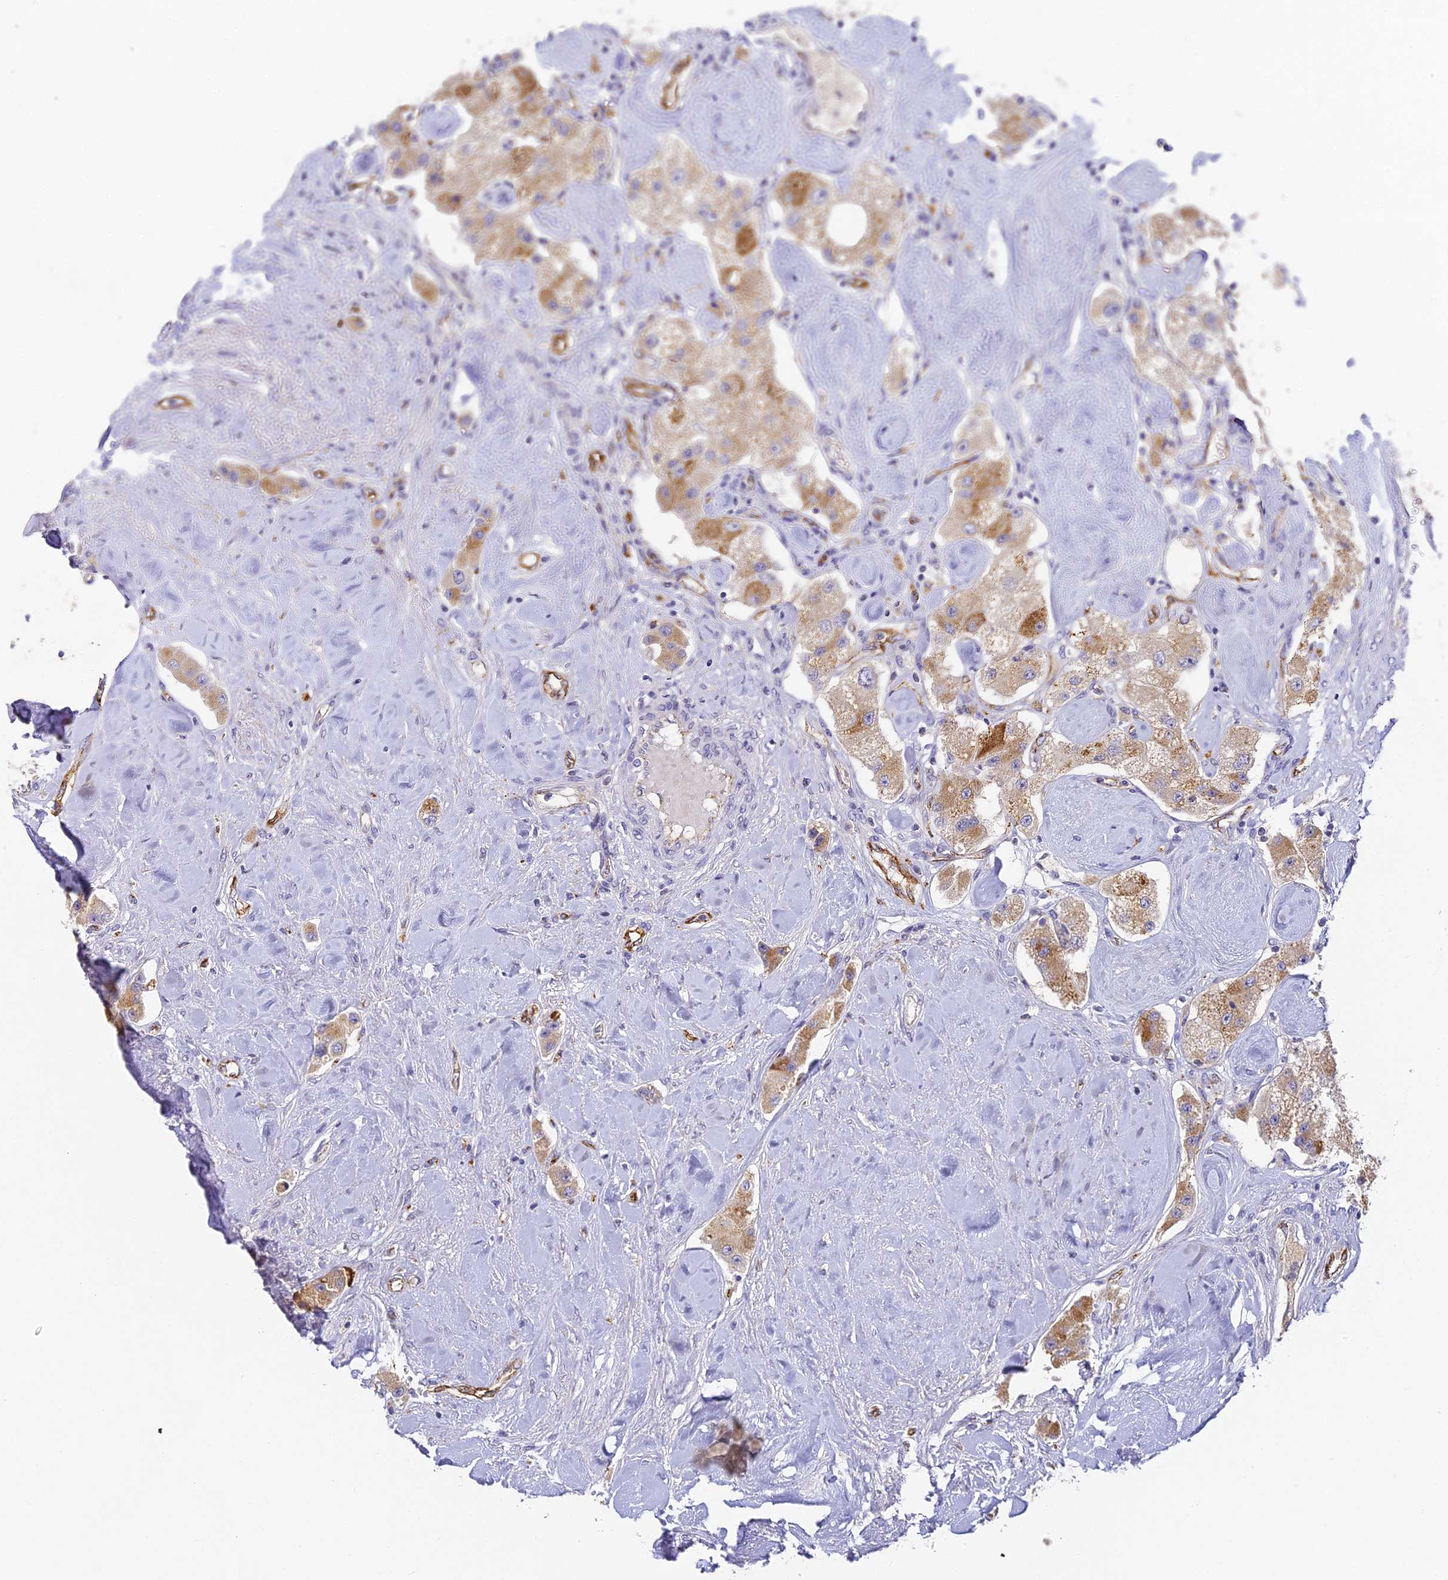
{"staining": {"intensity": "moderate", "quantity": "25%-75%", "location": "cytoplasmic/membranous"}, "tissue": "carcinoid", "cell_type": "Tumor cells", "image_type": "cancer", "snomed": [{"axis": "morphology", "description": "Carcinoid, malignant, NOS"}, {"axis": "topography", "description": "Pancreas"}], "caption": "Tumor cells exhibit medium levels of moderate cytoplasmic/membranous expression in approximately 25%-75% of cells in human carcinoid (malignant).", "gene": "DNAAF10", "patient": {"sex": "male", "age": 41}}